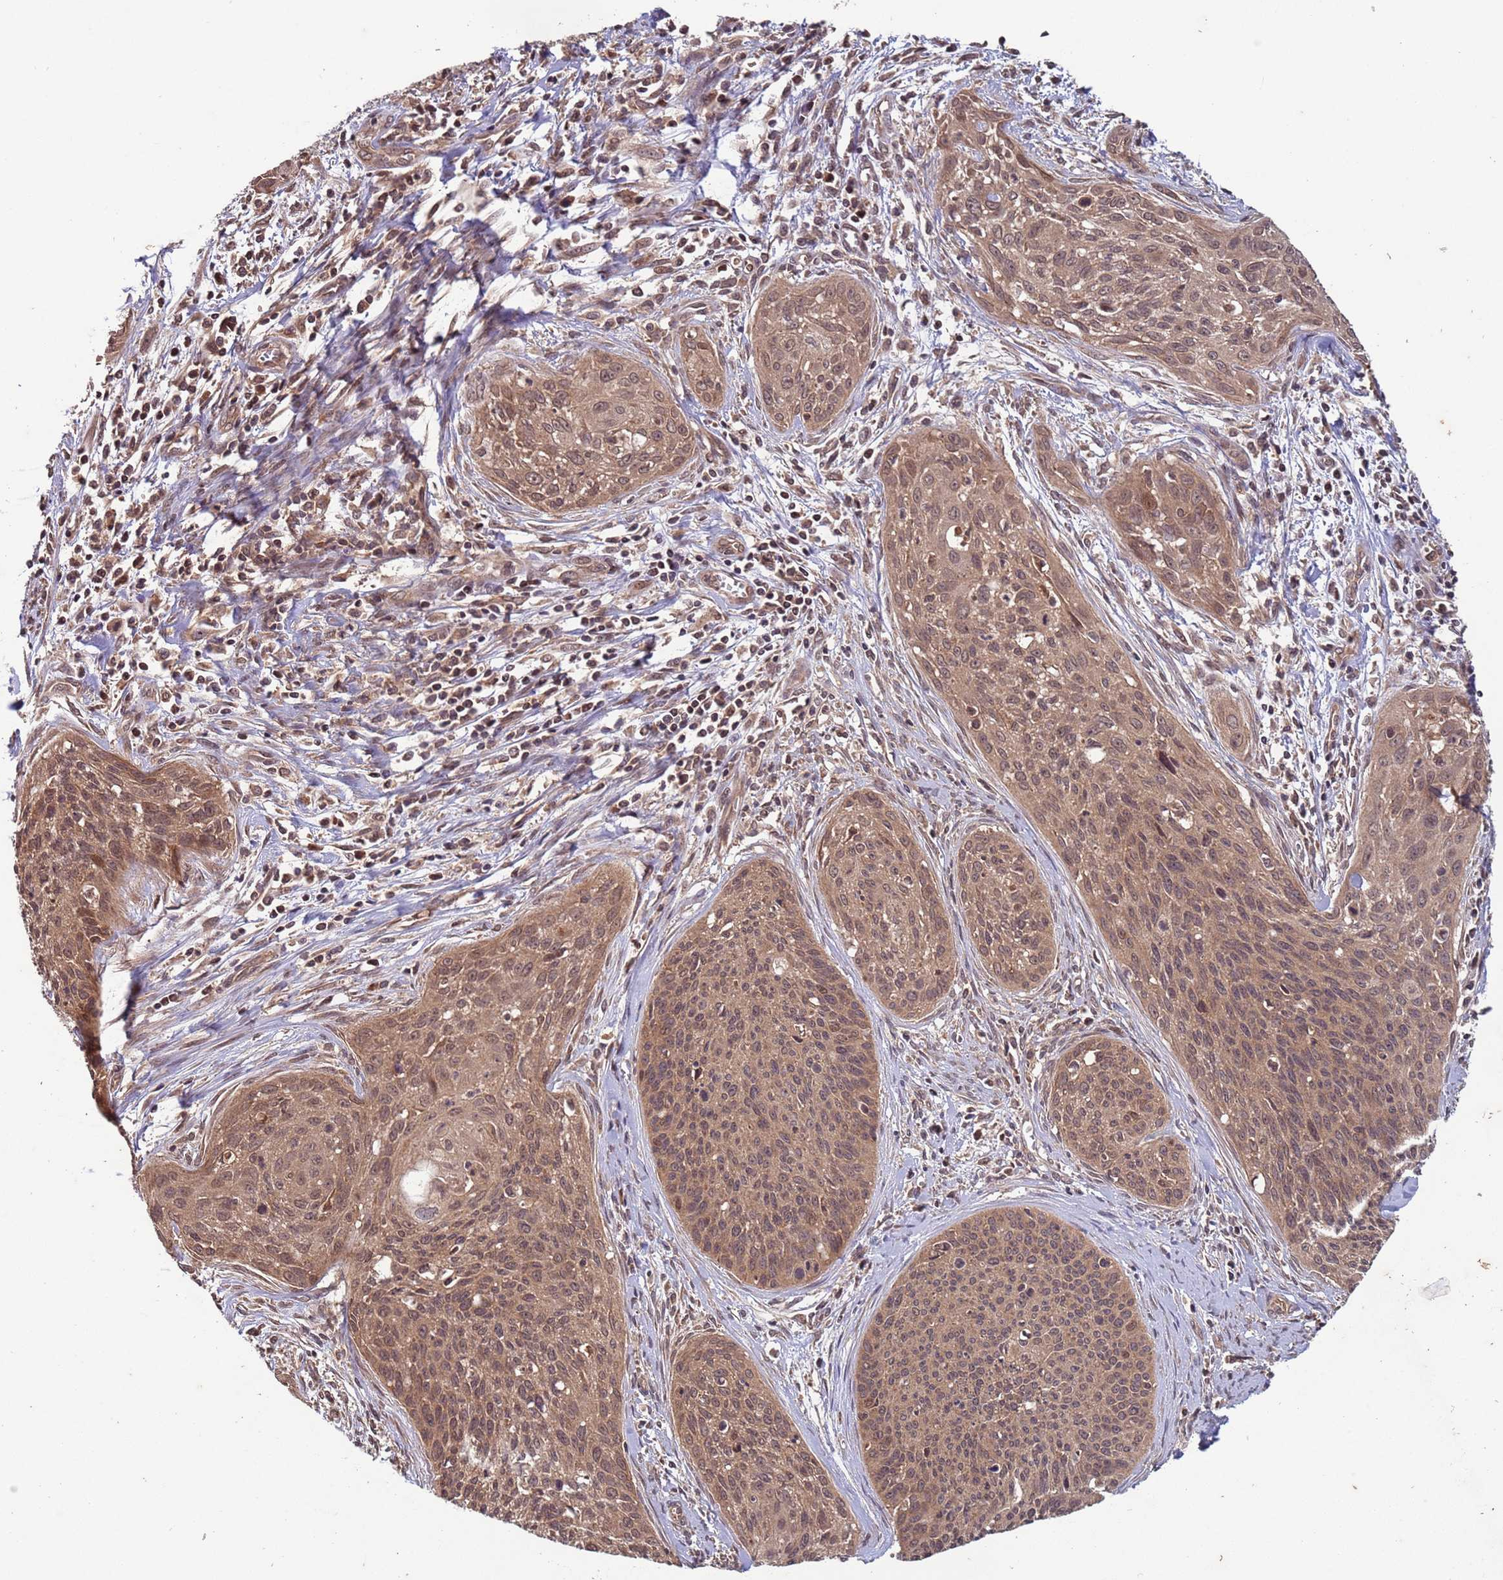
{"staining": {"intensity": "moderate", "quantity": ">75%", "location": "cytoplasmic/membranous,nuclear"}, "tissue": "cervical cancer", "cell_type": "Tumor cells", "image_type": "cancer", "snomed": [{"axis": "morphology", "description": "Squamous cell carcinoma, NOS"}, {"axis": "topography", "description": "Cervix"}], "caption": "Immunohistochemical staining of cervical cancer (squamous cell carcinoma) demonstrates medium levels of moderate cytoplasmic/membranous and nuclear staining in about >75% of tumor cells. The staining is performed using DAB brown chromogen to label protein expression. The nuclei are counter-stained blue using hematoxylin.", "gene": "ERI1", "patient": {"sex": "female", "age": 55}}